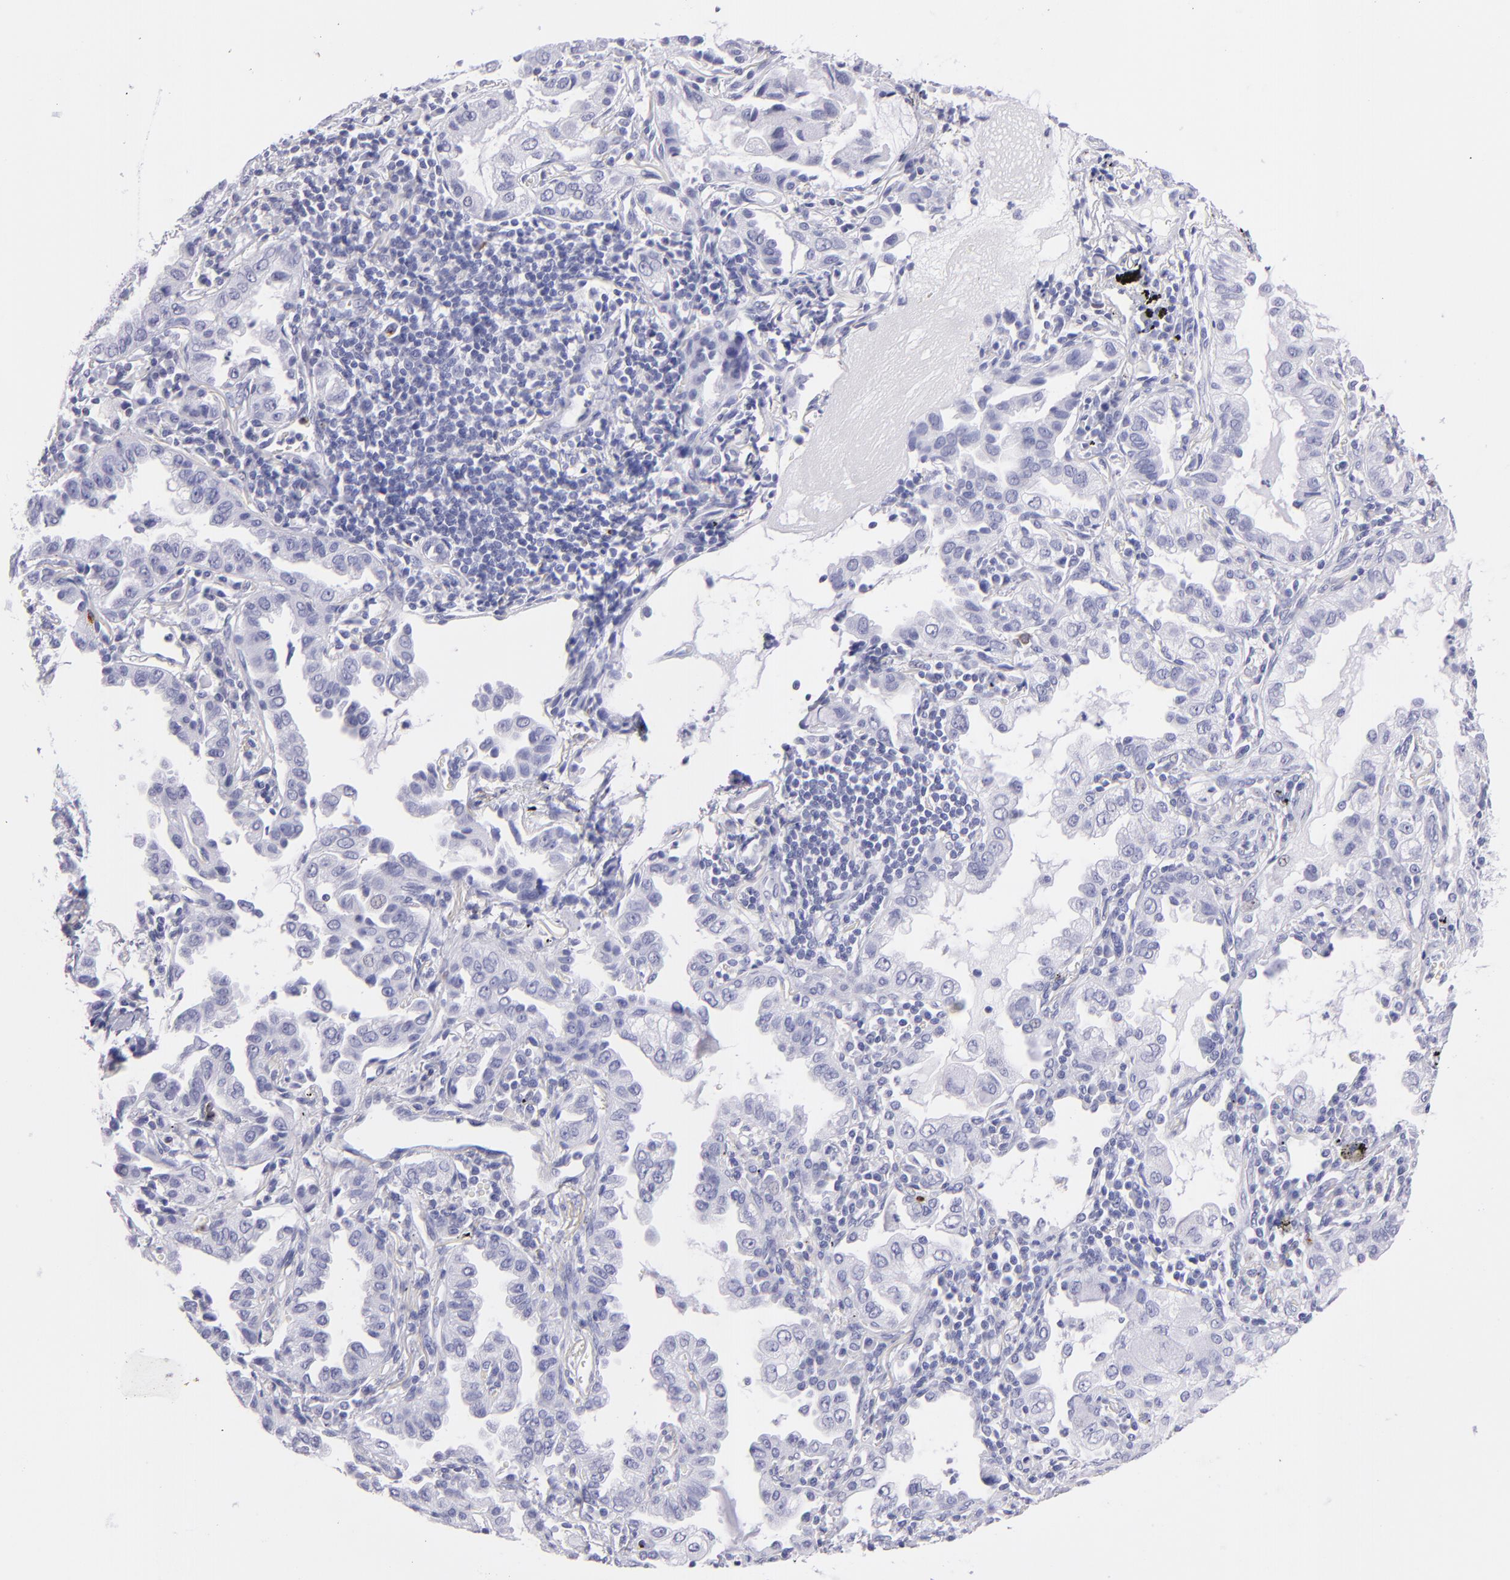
{"staining": {"intensity": "negative", "quantity": "none", "location": "none"}, "tissue": "lung cancer", "cell_type": "Tumor cells", "image_type": "cancer", "snomed": [{"axis": "morphology", "description": "Adenocarcinoma, NOS"}, {"axis": "topography", "description": "Lung"}], "caption": "IHC histopathology image of neoplastic tissue: human adenocarcinoma (lung) stained with DAB displays no significant protein positivity in tumor cells.", "gene": "PRF1", "patient": {"sex": "female", "age": 50}}